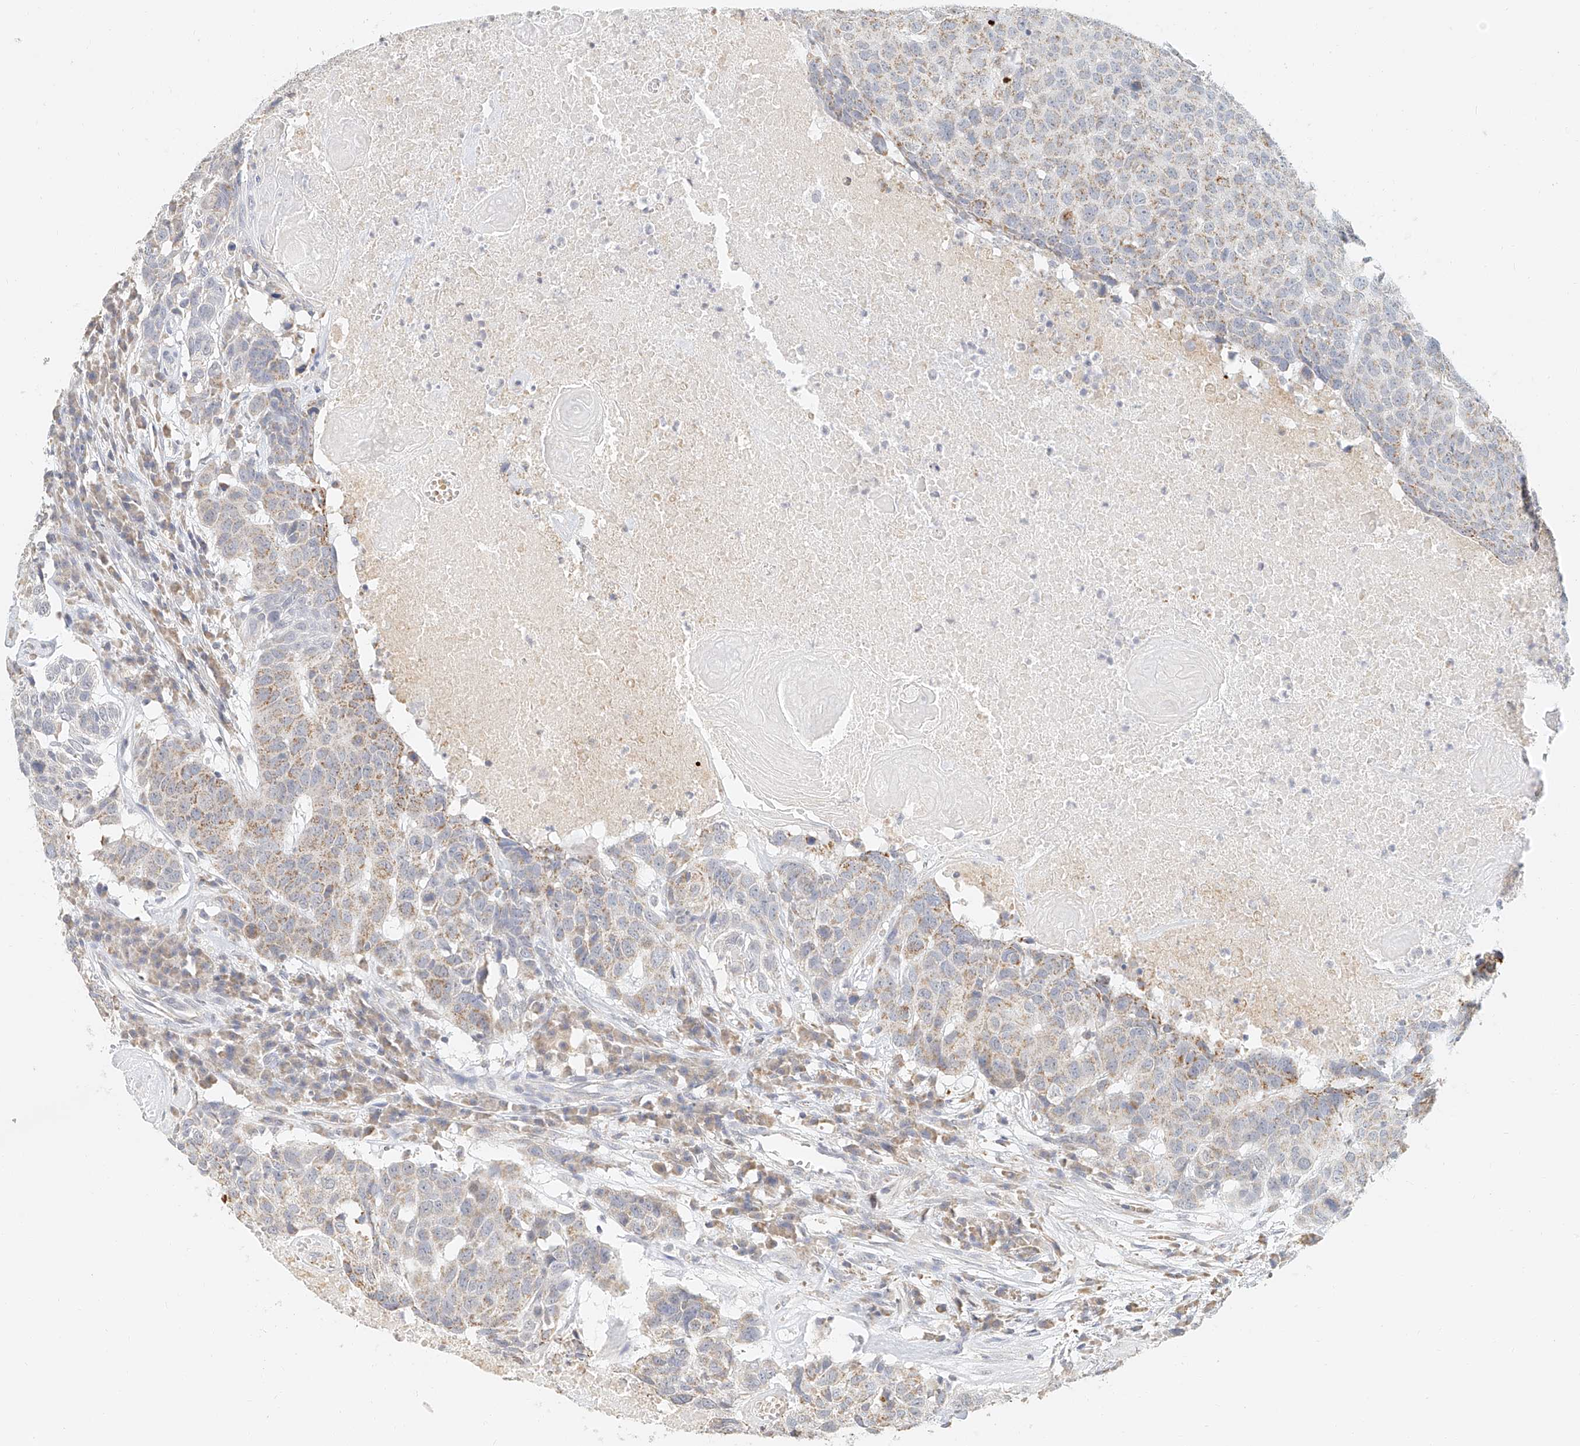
{"staining": {"intensity": "weak", "quantity": "25%-75%", "location": "cytoplasmic/membranous"}, "tissue": "head and neck cancer", "cell_type": "Tumor cells", "image_type": "cancer", "snomed": [{"axis": "morphology", "description": "Squamous cell carcinoma, NOS"}, {"axis": "topography", "description": "Head-Neck"}], "caption": "A histopathology image of head and neck squamous cell carcinoma stained for a protein displays weak cytoplasmic/membranous brown staining in tumor cells.", "gene": "CXorf58", "patient": {"sex": "male", "age": 66}}